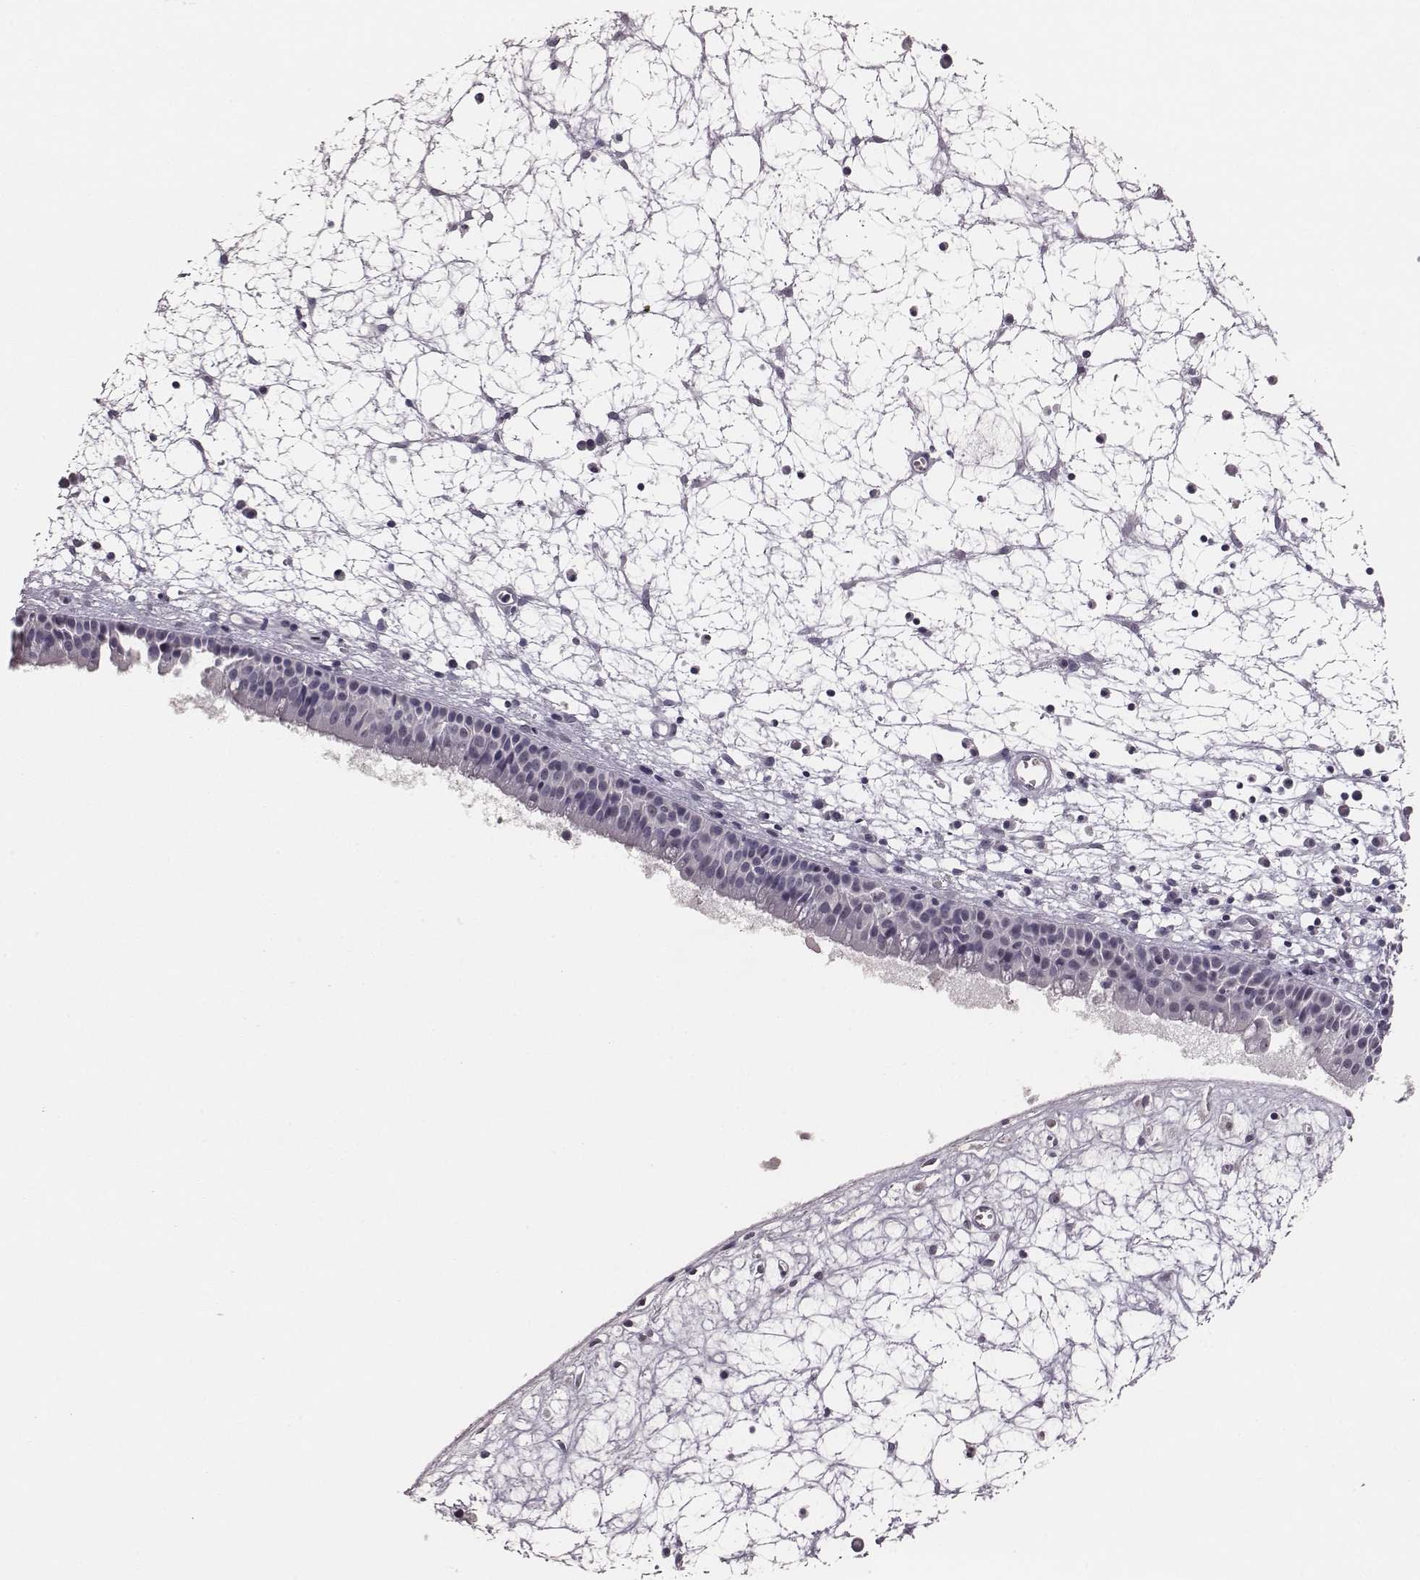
{"staining": {"intensity": "negative", "quantity": "none", "location": "none"}, "tissue": "nasopharynx", "cell_type": "Respiratory epithelial cells", "image_type": "normal", "snomed": [{"axis": "morphology", "description": "Normal tissue, NOS"}, {"axis": "topography", "description": "Nasopharynx"}], "caption": "Immunohistochemistry (IHC) of unremarkable human nasopharynx exhibits no staining in respiratory epithelial cells. (Stains: DAB (3,3'-diaminobenzidine) immunohistochemistry (IHC) with hematoxylin counter stain, Microscopy: brightfield microscopy at high magnification).", "gene": "NIFK", "patient": {"sex": "male", "age": 61}}